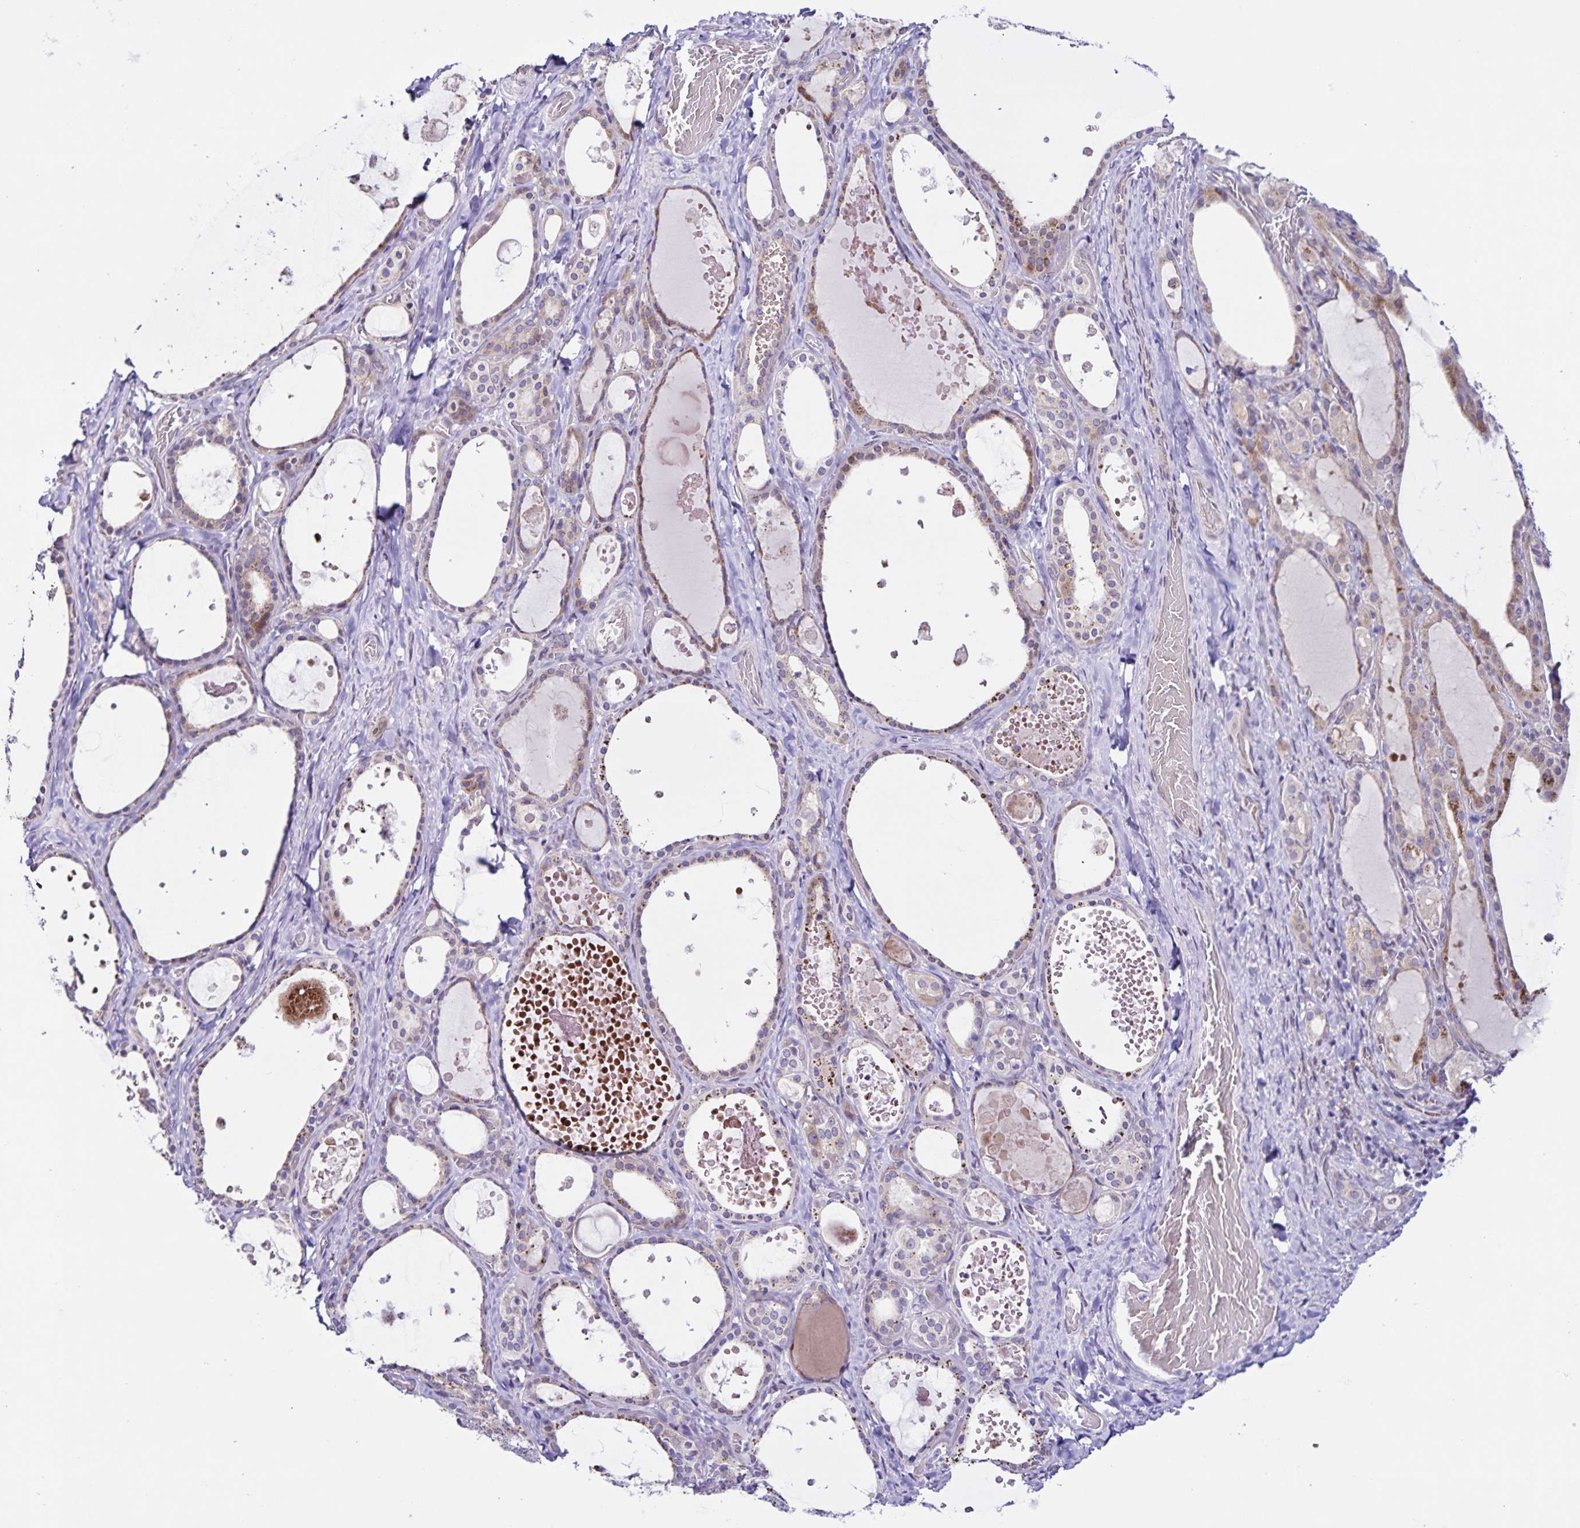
{"staining": {"intensity": "moderate", "quantity": "25%-75%", "location": "cytoplasmic/membranous"}, "tissue": "thyroid gland", "cell_type": "Glandular cells", "image_type": "normal", "snomed": [{"axis": "morphology", "description": "Normal tissue, NOS"}, {"axis": "topography", "description": "Thyroid gland"}], "caption": "Benign thyroid gland reveals moderate cytoplasmic/membranous staining in approximately 25%-75% of glandular cells The staining was performed using DAB, with brown indicating positive protein expression. Nuclei are stained blue with hematoxylin..", "gene": "RNFT2", "patient": {"sex": "female", "age": 56}}